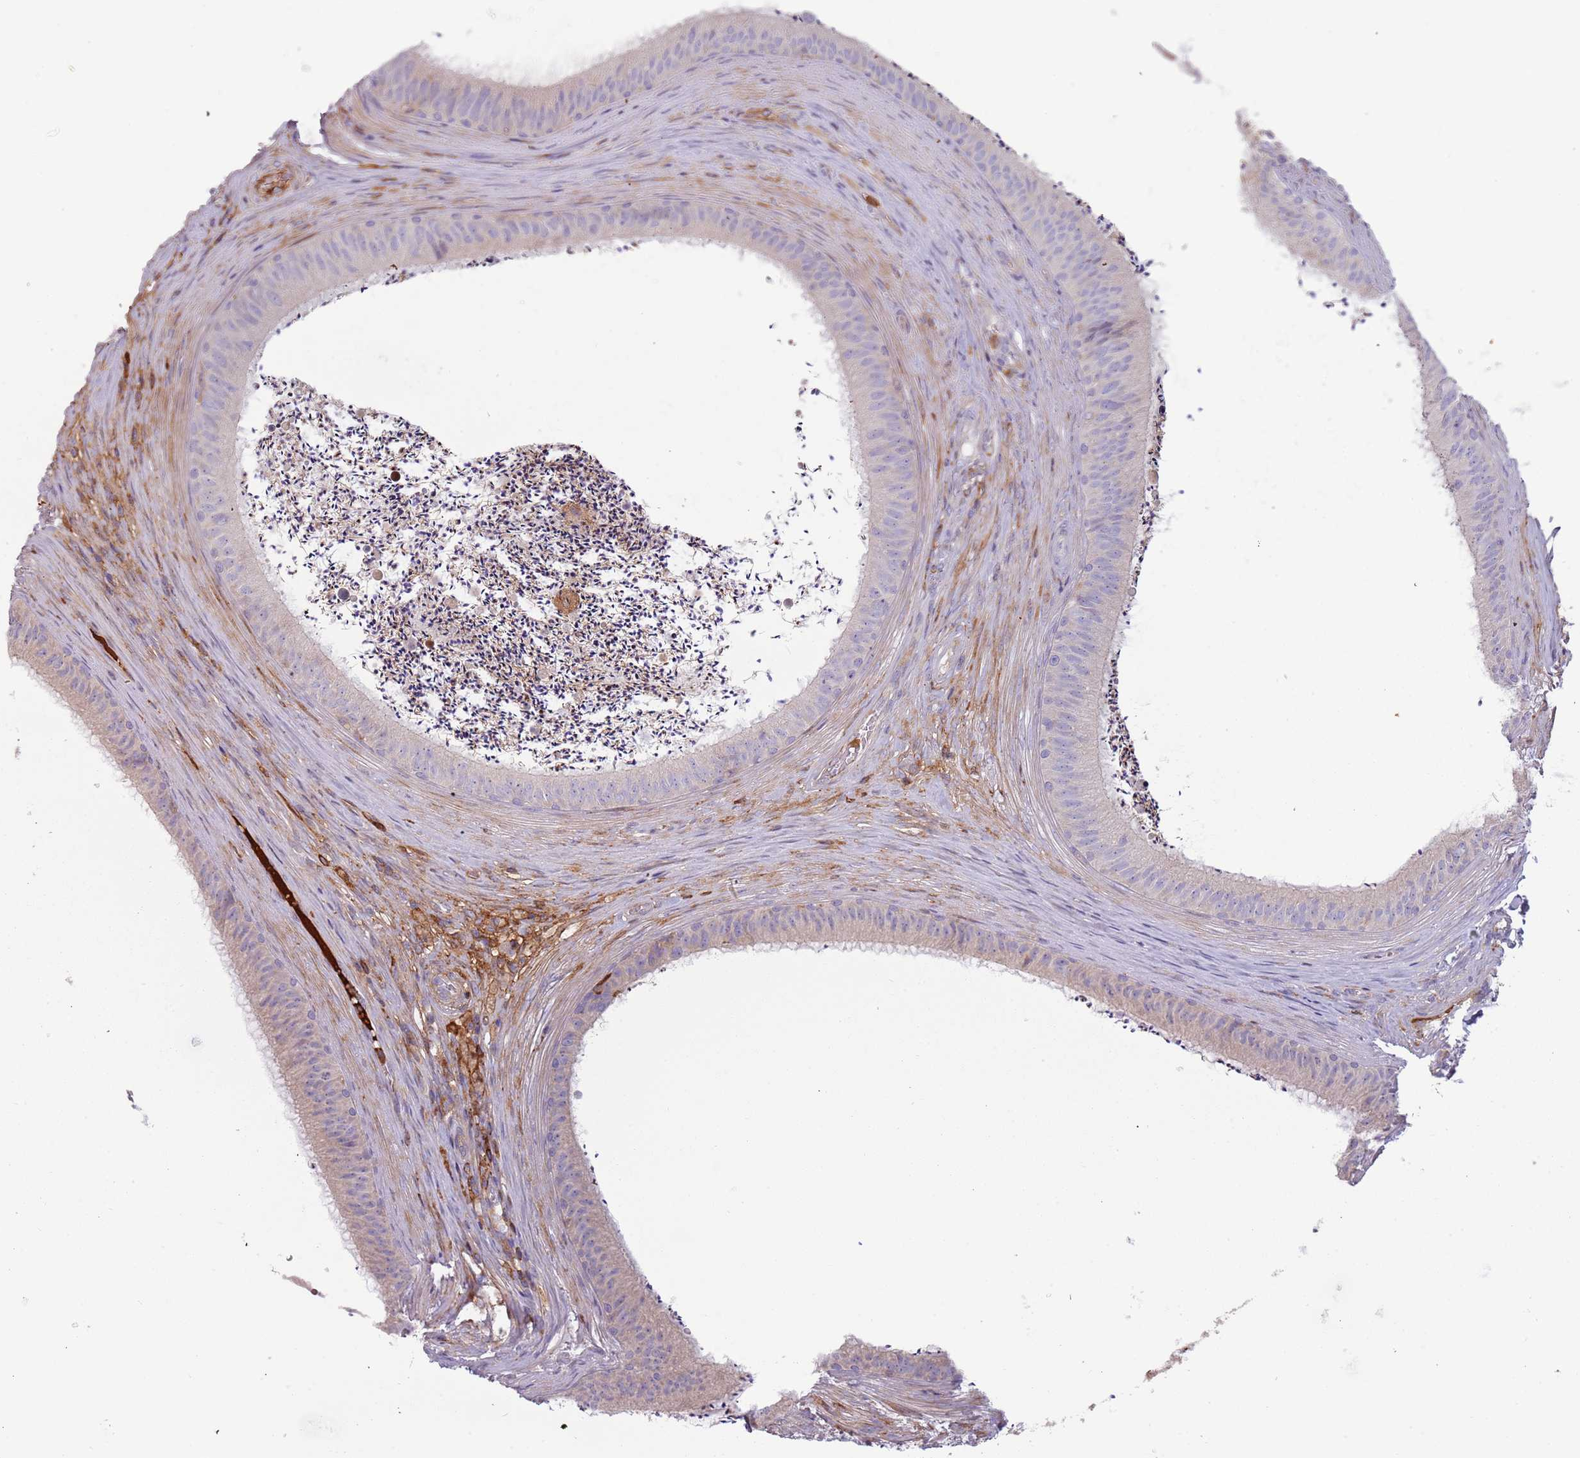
{"staining": {"intensity": "negative", "quantity": "none", "location": "none"}, "tissue": "epididymis", "cell_type": "Glandular cells", "image_type": "normal", "snomed": [{"axis": "morphology", "description": "Normal tissue, NOS"}, {"axis": "topography", "description": "Testis"}, {"axis": "topography", "description": "Epididymis"}], "caption": "Immunohistochemistry (IHC) image of unremarkable epididymis: epididymis stained with DAB demonstrates no significant protein positivity in glandular cells.", "gene": "NADK", "patient": {"sex": "male", "age": 41}}